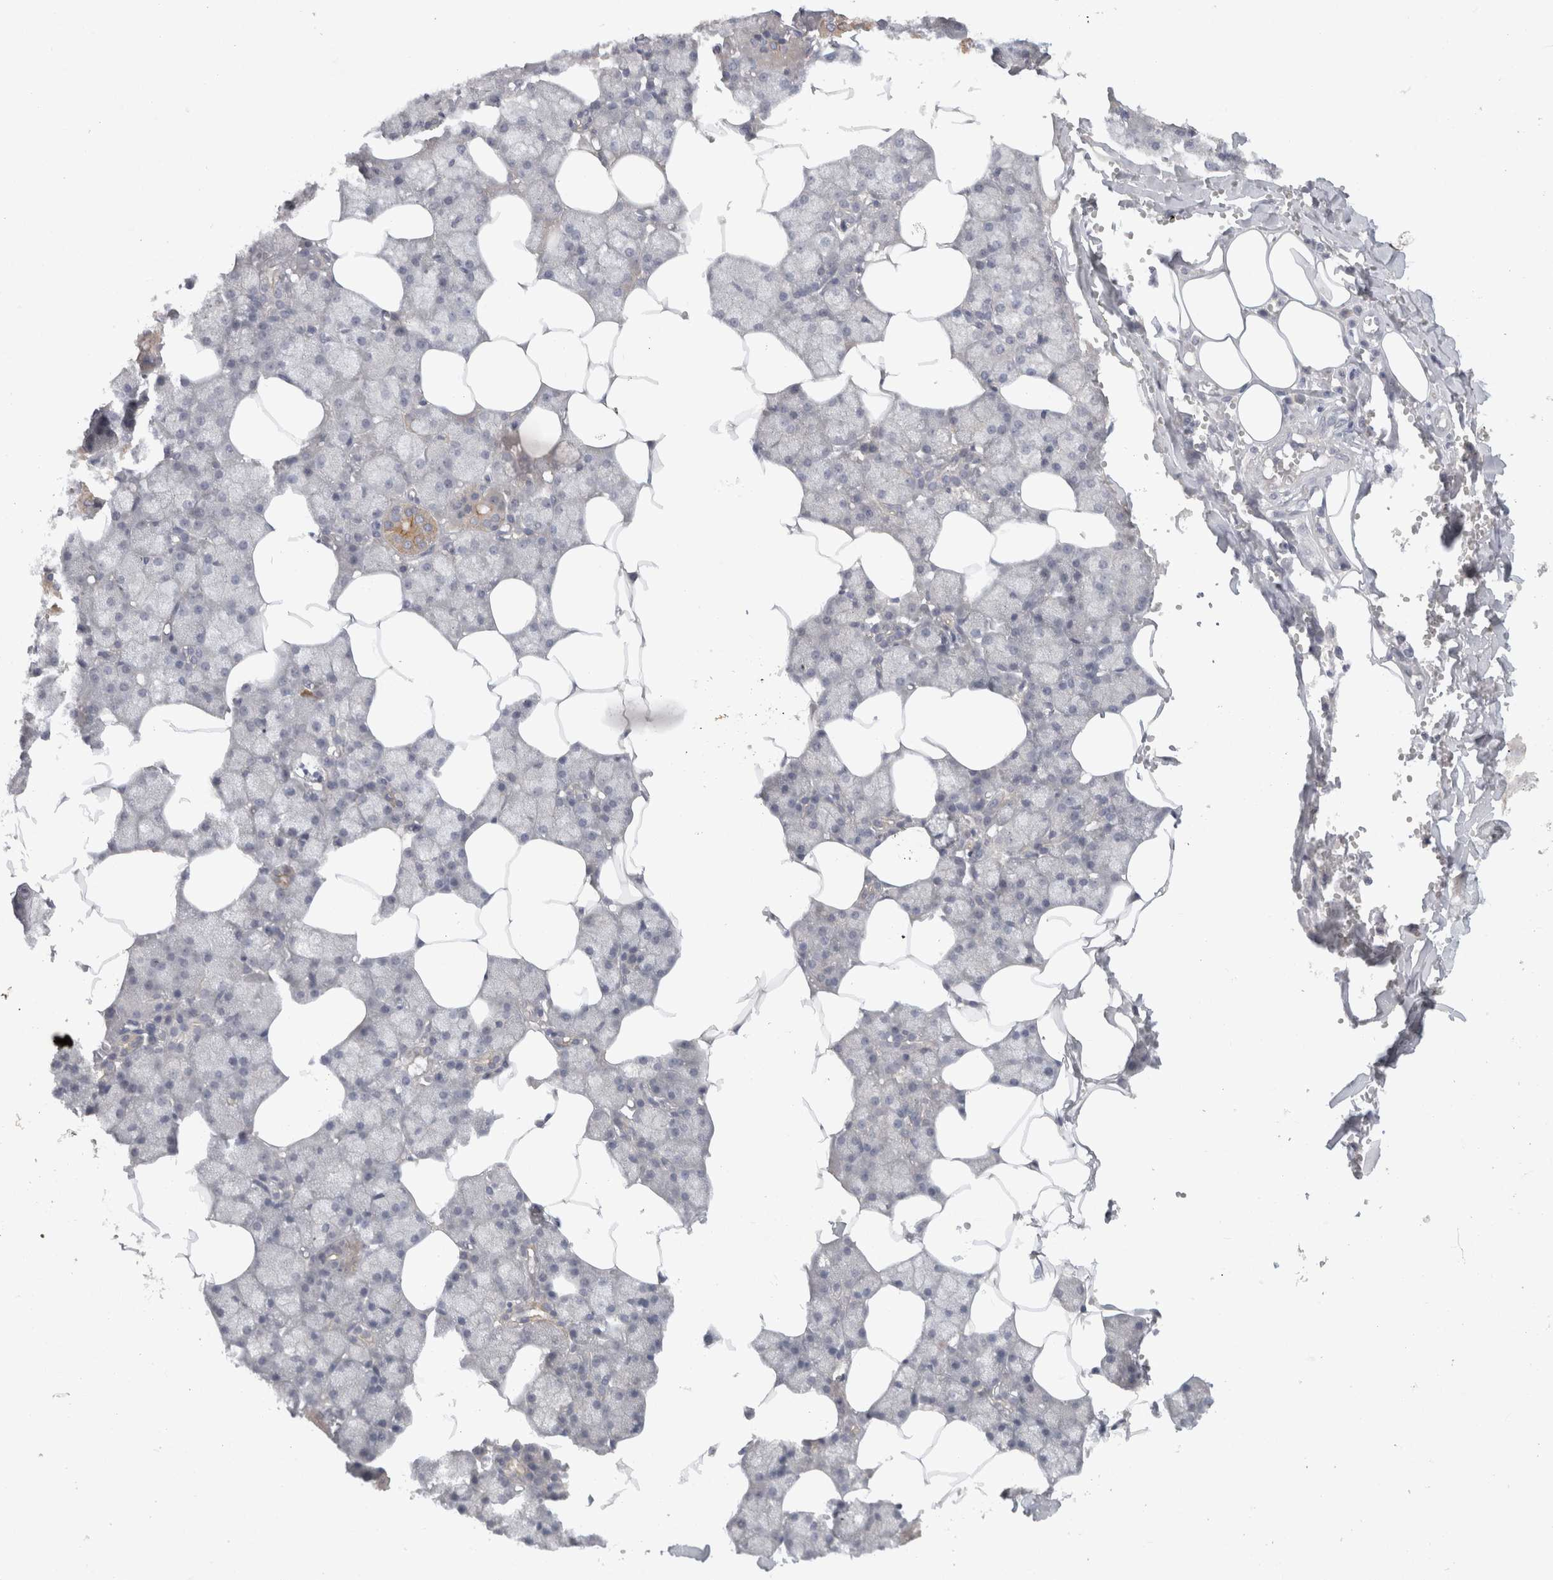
{"staining": {"intensity": "strong", "quantity": "<25%", "location": "cytoplasmic/membranous"}, "tissue": "salivary gland", "cell_type": "Glandular cells", "image_type": "normal", "snomed": [{"axis": "morphology", "description": "Normal tissue, NOS"}, {"axis": "topography", "description": "Salivary gland"}], "caption": "This micrograph reveals unremarkable salivary gland stained with IHC to label a protein in brown. The cytoplasmic/membranous of glandular cells show strong positivity for the protein. Nuclei are counter-stained blue.", "gene": "BZW2", "patient": {"sex": "male", "age": 62}}